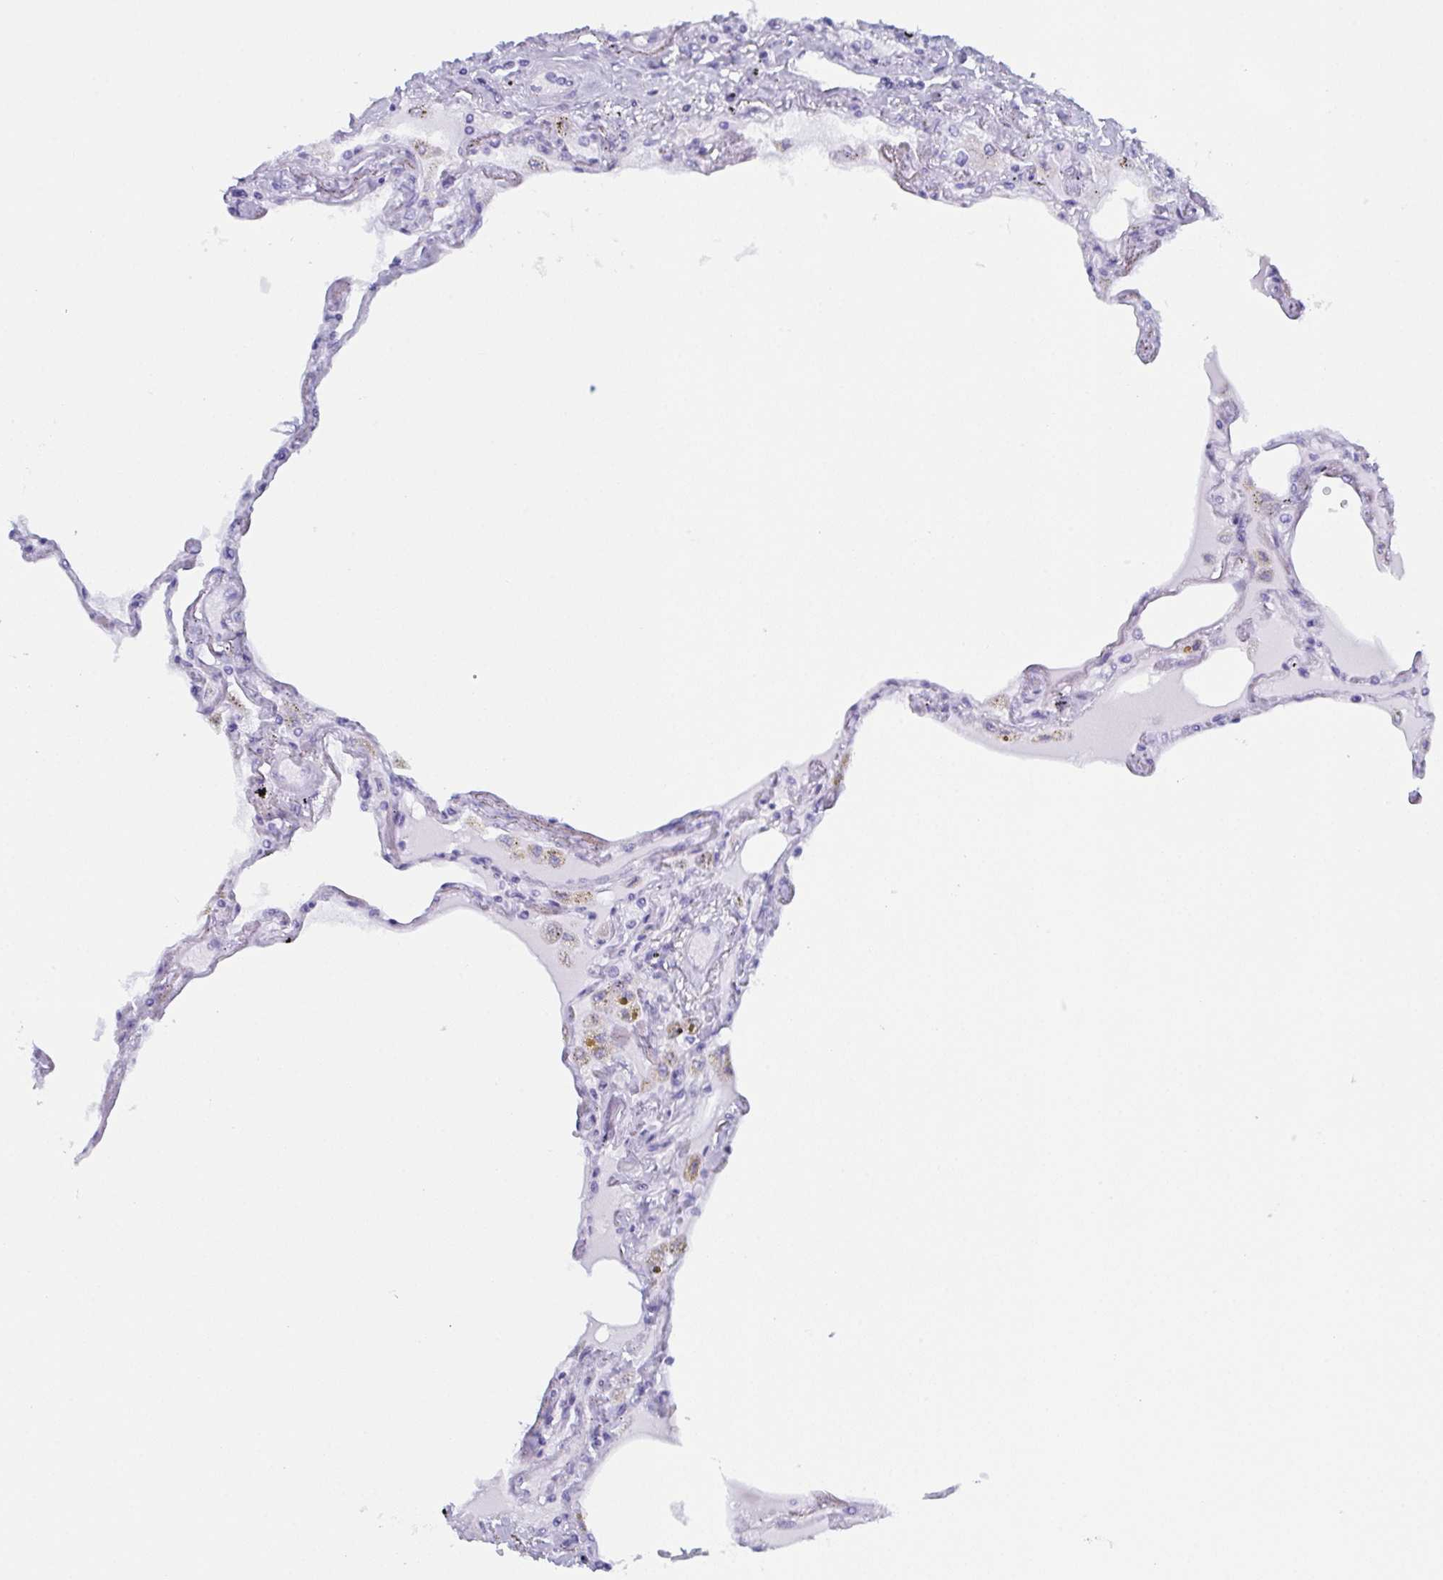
{"staining": {"intensity": "negative", "quantity": "none", "location": "none"}, "tissue": "lung", "cell_type": "Alveolar cells", "image_type": "normal", "snomed": [{"axis": "morphology", "description": "Normal tissue, NOS"}, {"axis": "morphology", "description": "Adenocarcinoma, NOS"}, {"axis": "topography", "description": "Cartilage tissue"}, {"axis": "topography", "description": "Lung"}], "caption": "A high-resolution image shows IHC staining of normal lung, which demonstrates no significant expression in alveolar cells. Brightfield microscopy of immunohistochemistry (IHC) stained with DAB (brown) and hematoxylin (blue), captured at high magnification.", "gene": "LYRM2", "patient": {"sex": "female", "age": 67}}